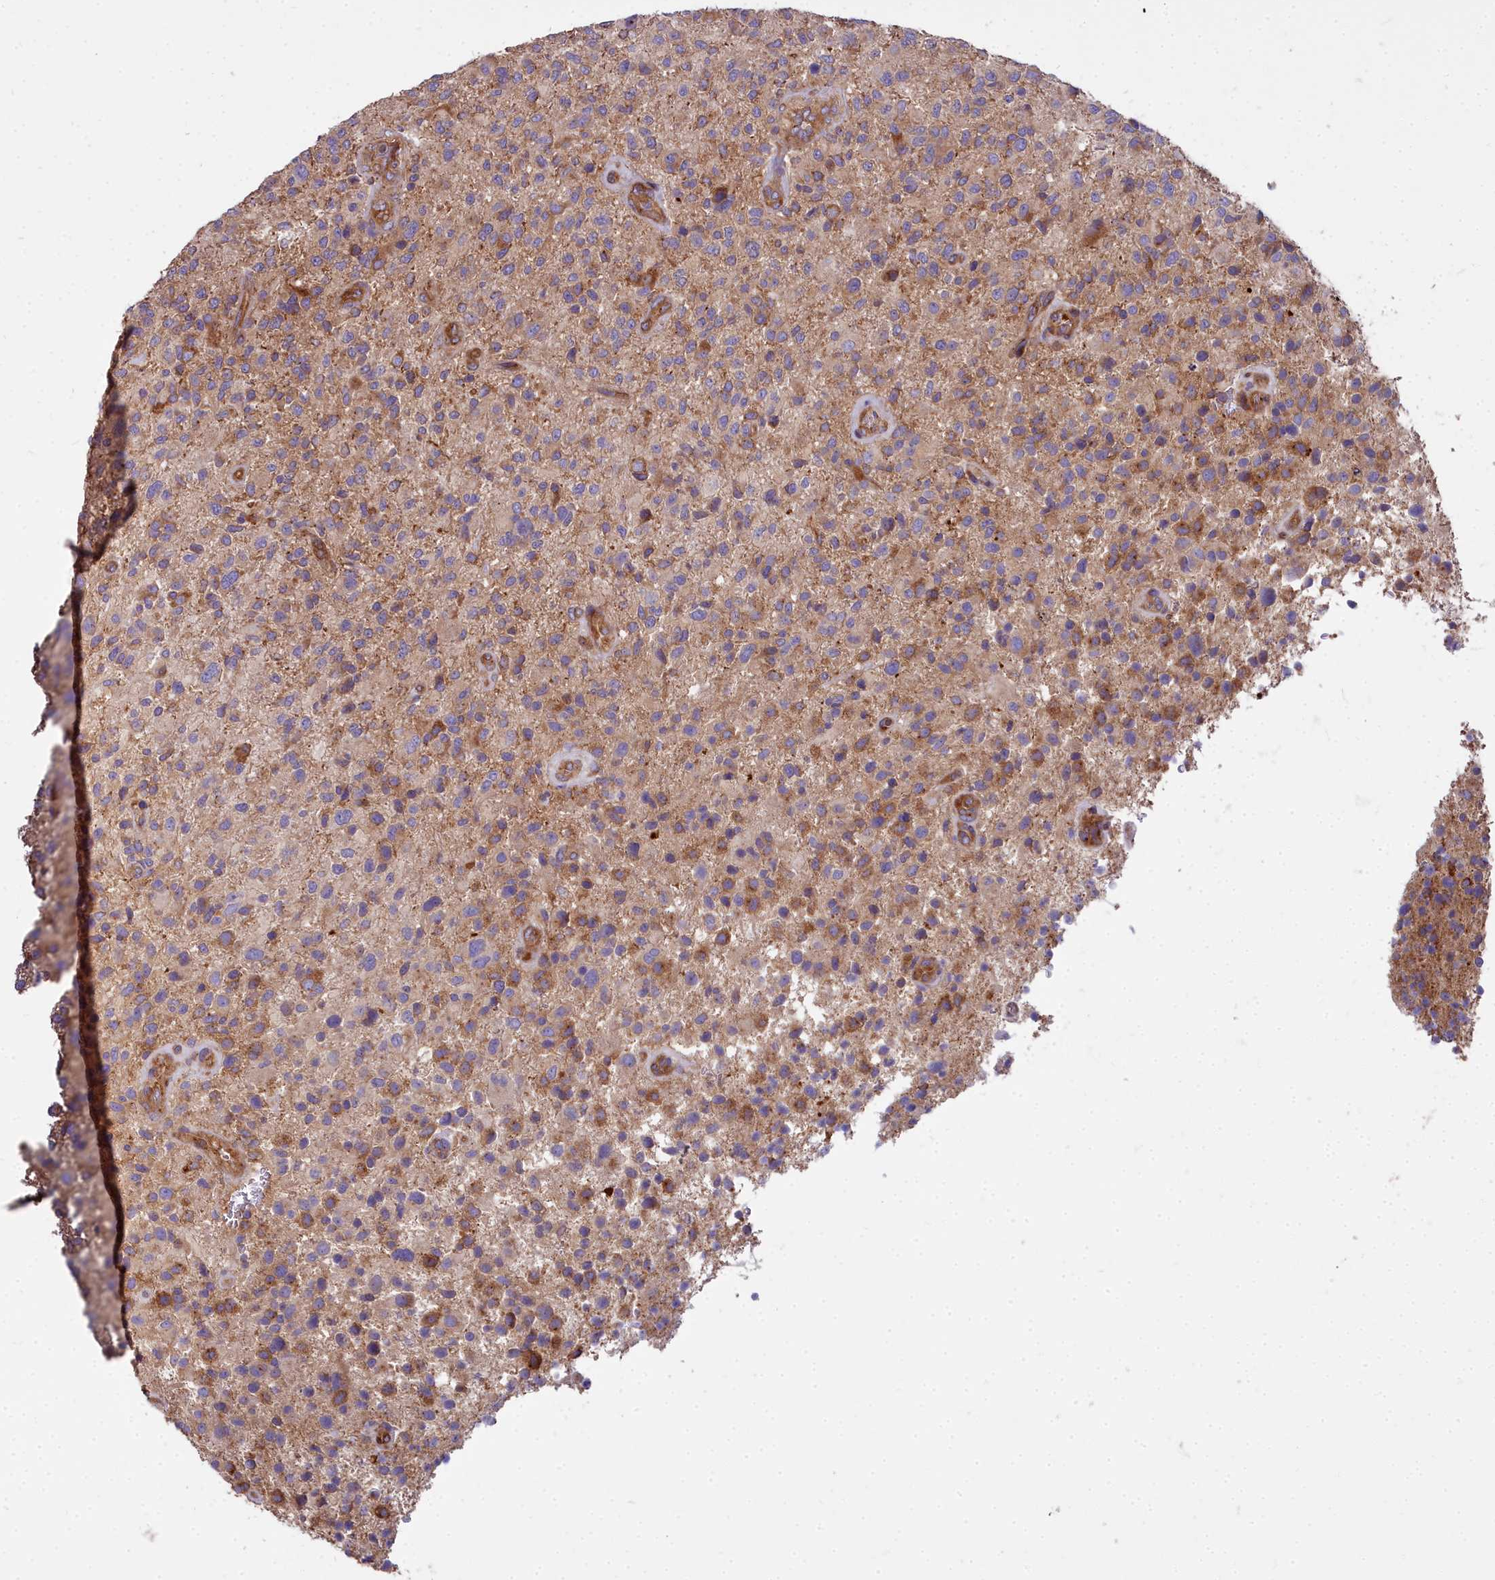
{"staining": {"intensity": "moderate", "quantity": ">75%", "location": "cytoplasmic/membranous"}, "tissue": "glioma", "cell_type": "Tumor cells", "image_type": "cancer", "snomed": [{"axis": "morphology", "description": "Glioma, malignant, High grade"}, {"axis": "topography", "description": "Brain"}], "caption": "Malignant glioma (high-grade) stained with a brown dye displays moderate cytoplasmic/membranous positive staining in about >75% of tumor cells.", "gene": "DCTN3", "patient": {"sex": "male", "age": 47}}